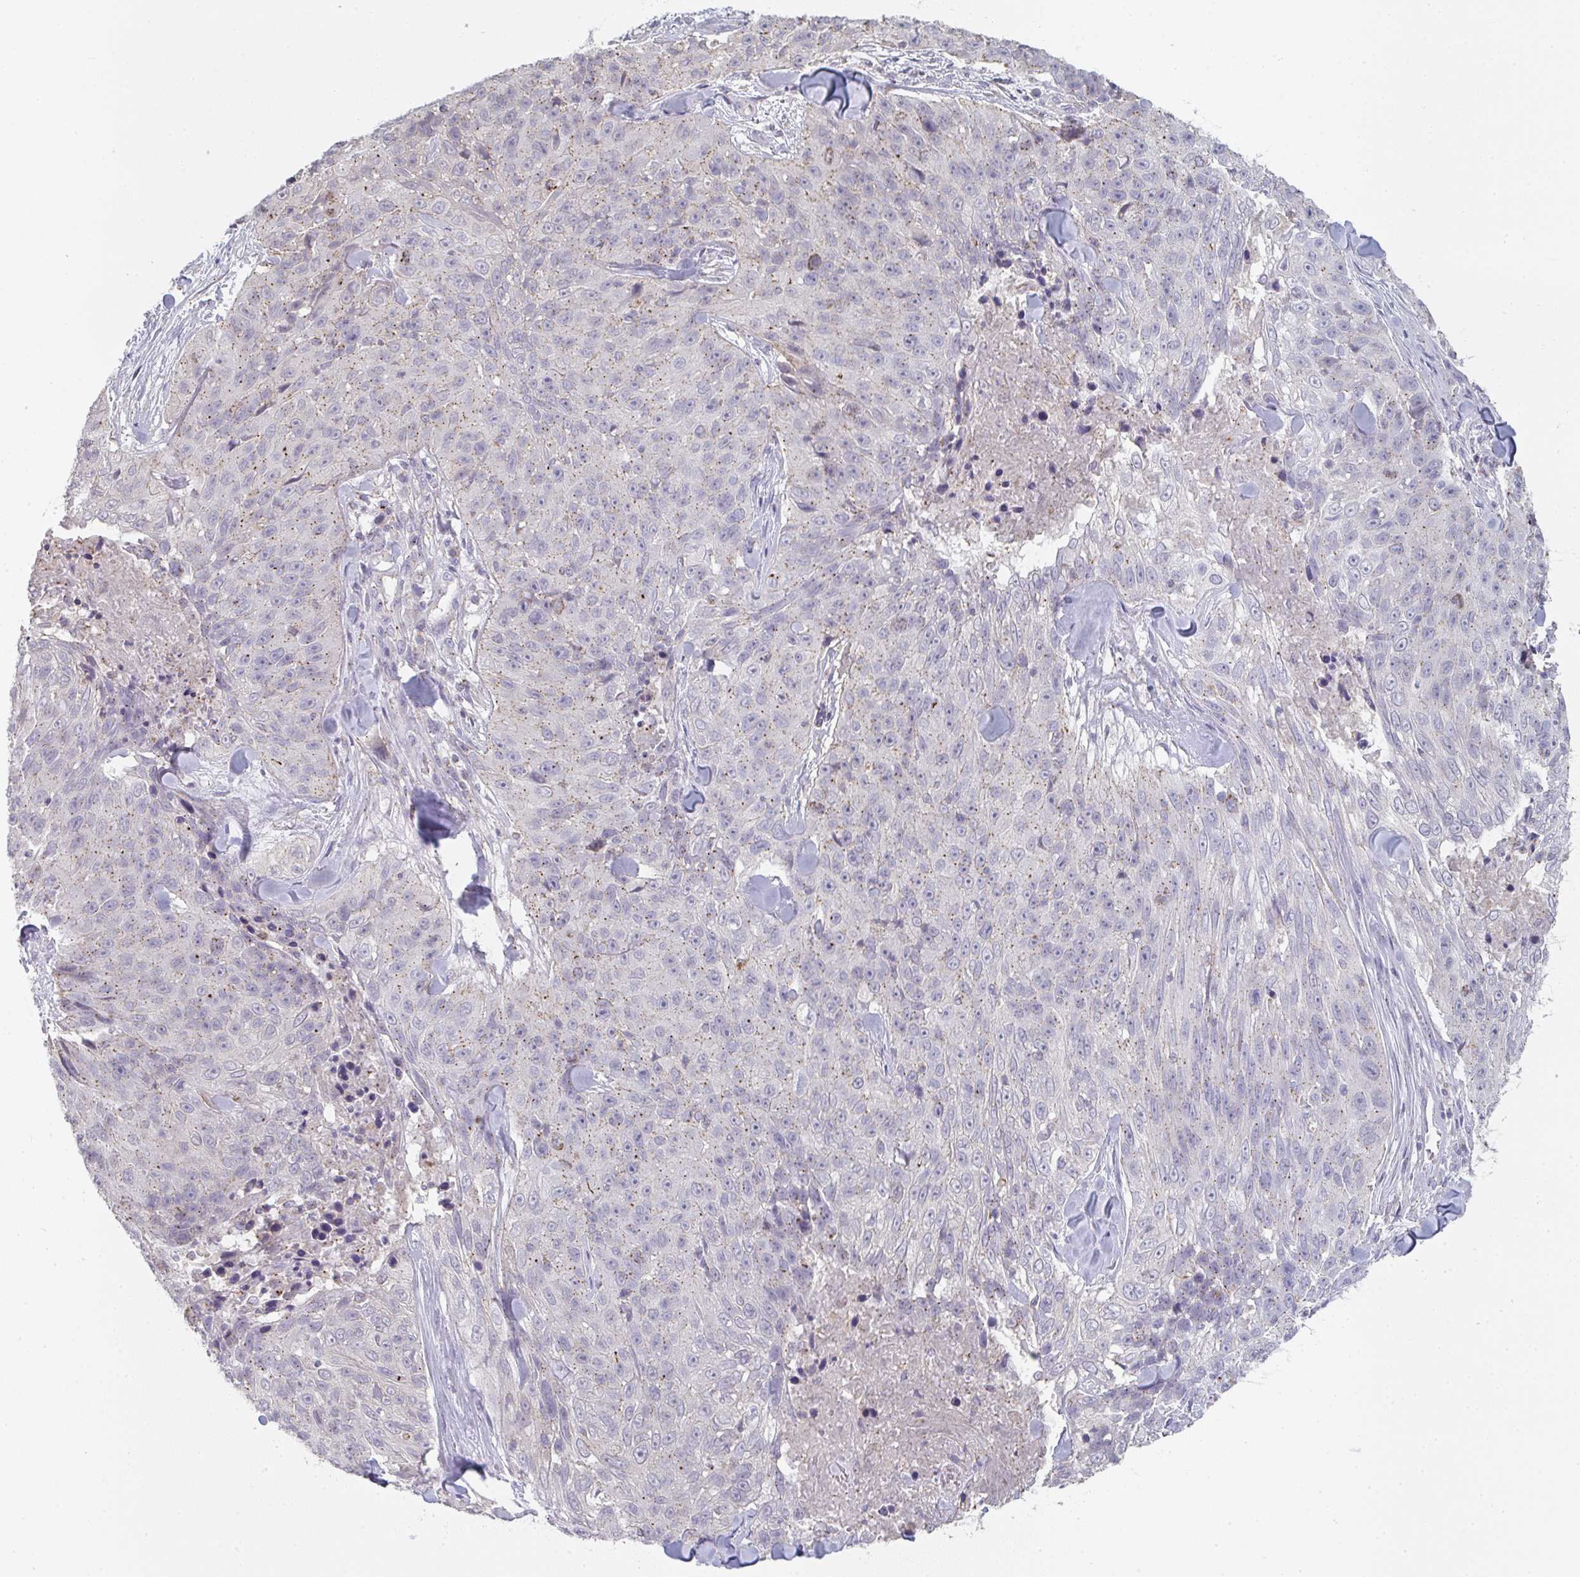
{"staining": {"intensity": "weak", "quantity": "<25%", "location": "cytoplasmic/membranous"}, "tissue": "skin cancer", "cell_type": "Tumor cells", "image_type": "cancer", "snomed": [{"axis": "morphology", "description": "Squamous cell carcinoma, NOS"}, {"axis": "topography", "description": "Skin"}], "caption": "The immunohistochemistry micrograph has no significant positivity in tumor cells of skin cancer tissue.", "gene": "CHMP5", "patient": {"sex": "female", "age": 87}}